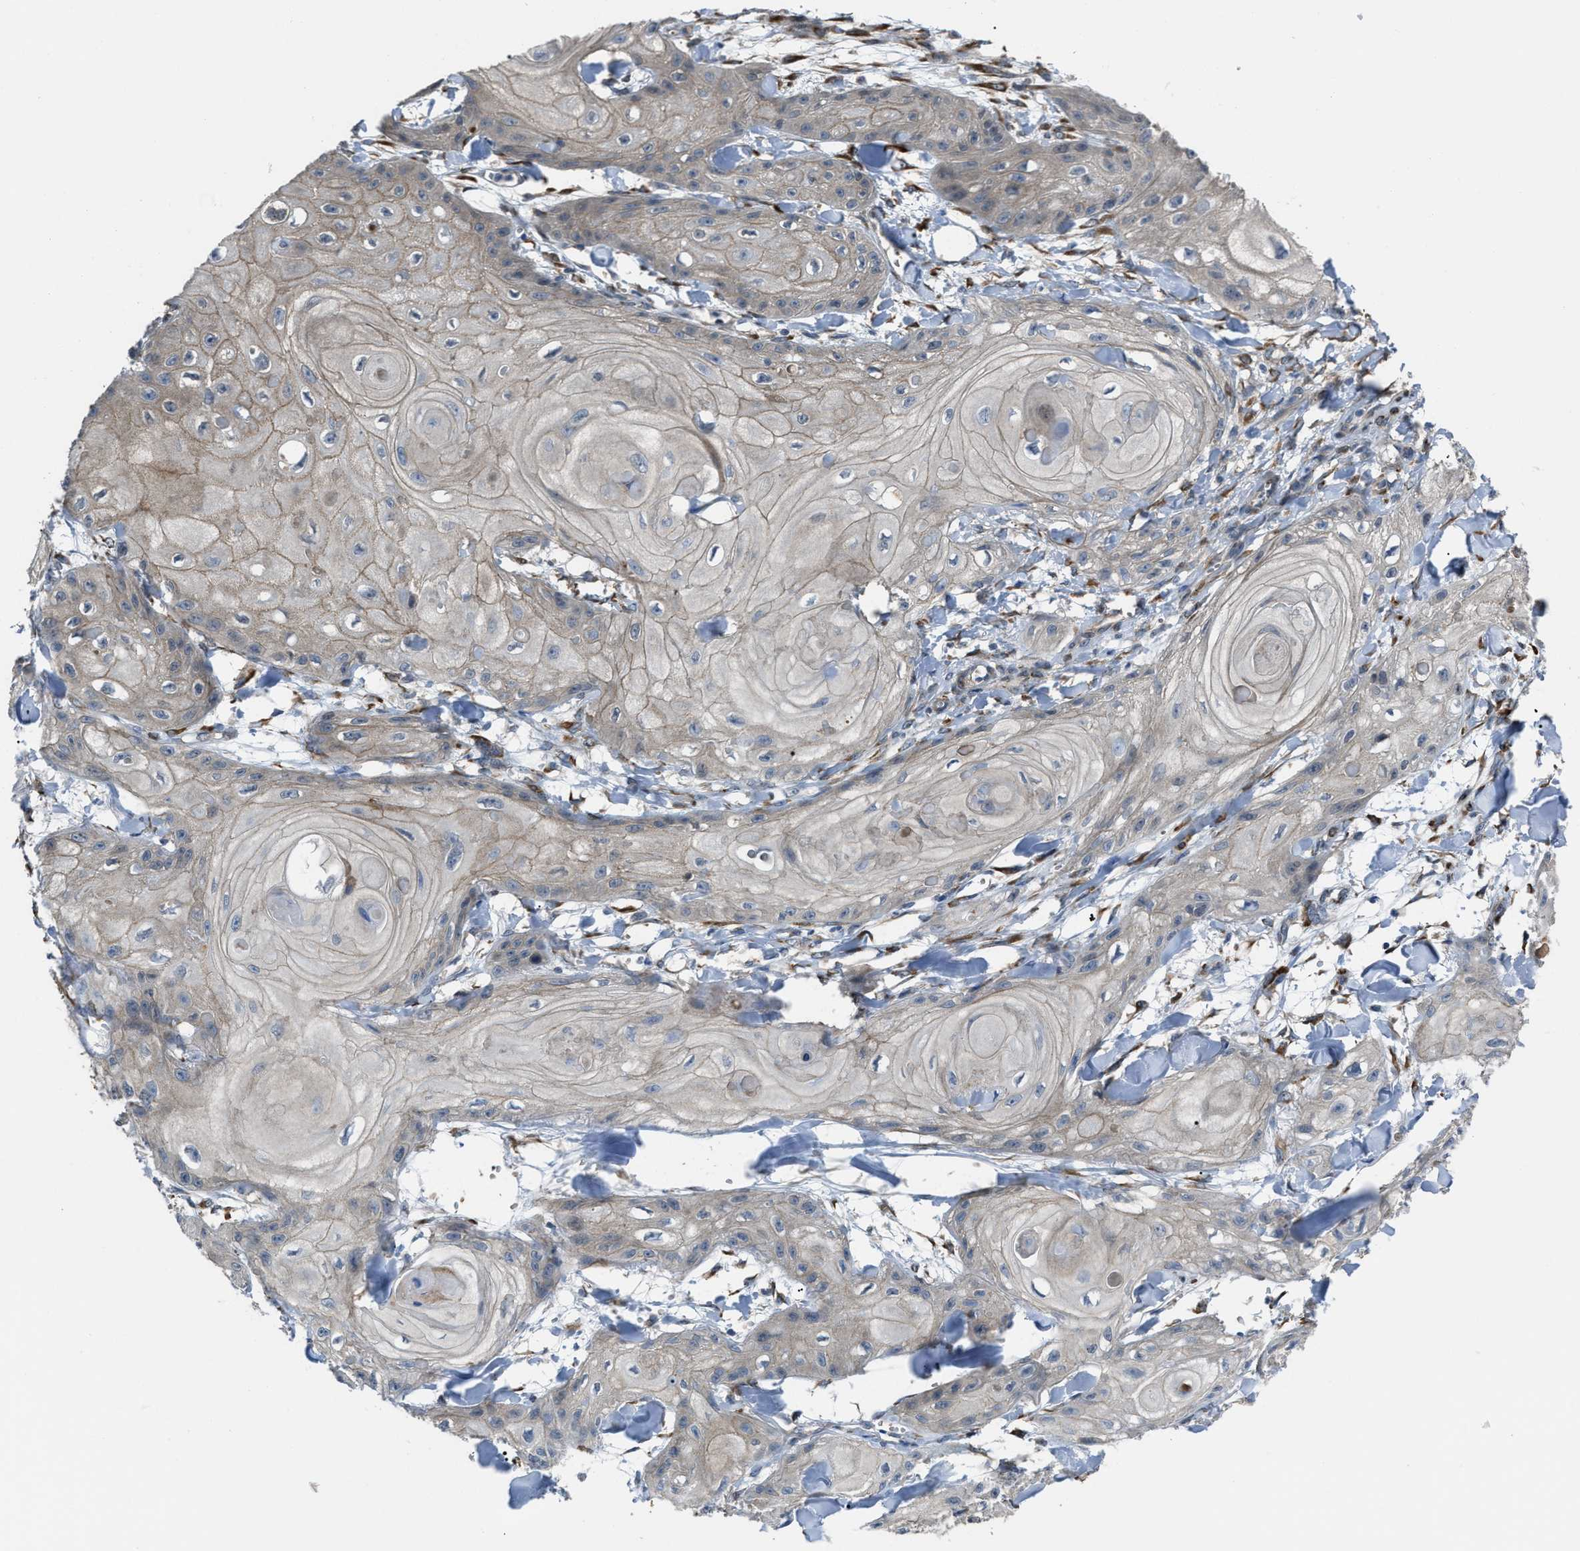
{"staining": {"intensity": "weak", "quantity": "25%-75%", "location": "cytoplasmic/membranous"}, "tissue": "skin cancer", "cell_type": "Tumor cells", "image_type": "cancer", "snomed": [{"axis": "morphology", "description": "Squamous cell carcinoma, NOS"}, {"axis": "topography", "description": "Skin"}], "caption": "Human skin cancer (squamous cell carcinoma) stained with a protein marker exhibits weak staining in tumor cells.", "gene": "SELENOM", "patient": {"sex": "male", "age": 74}}